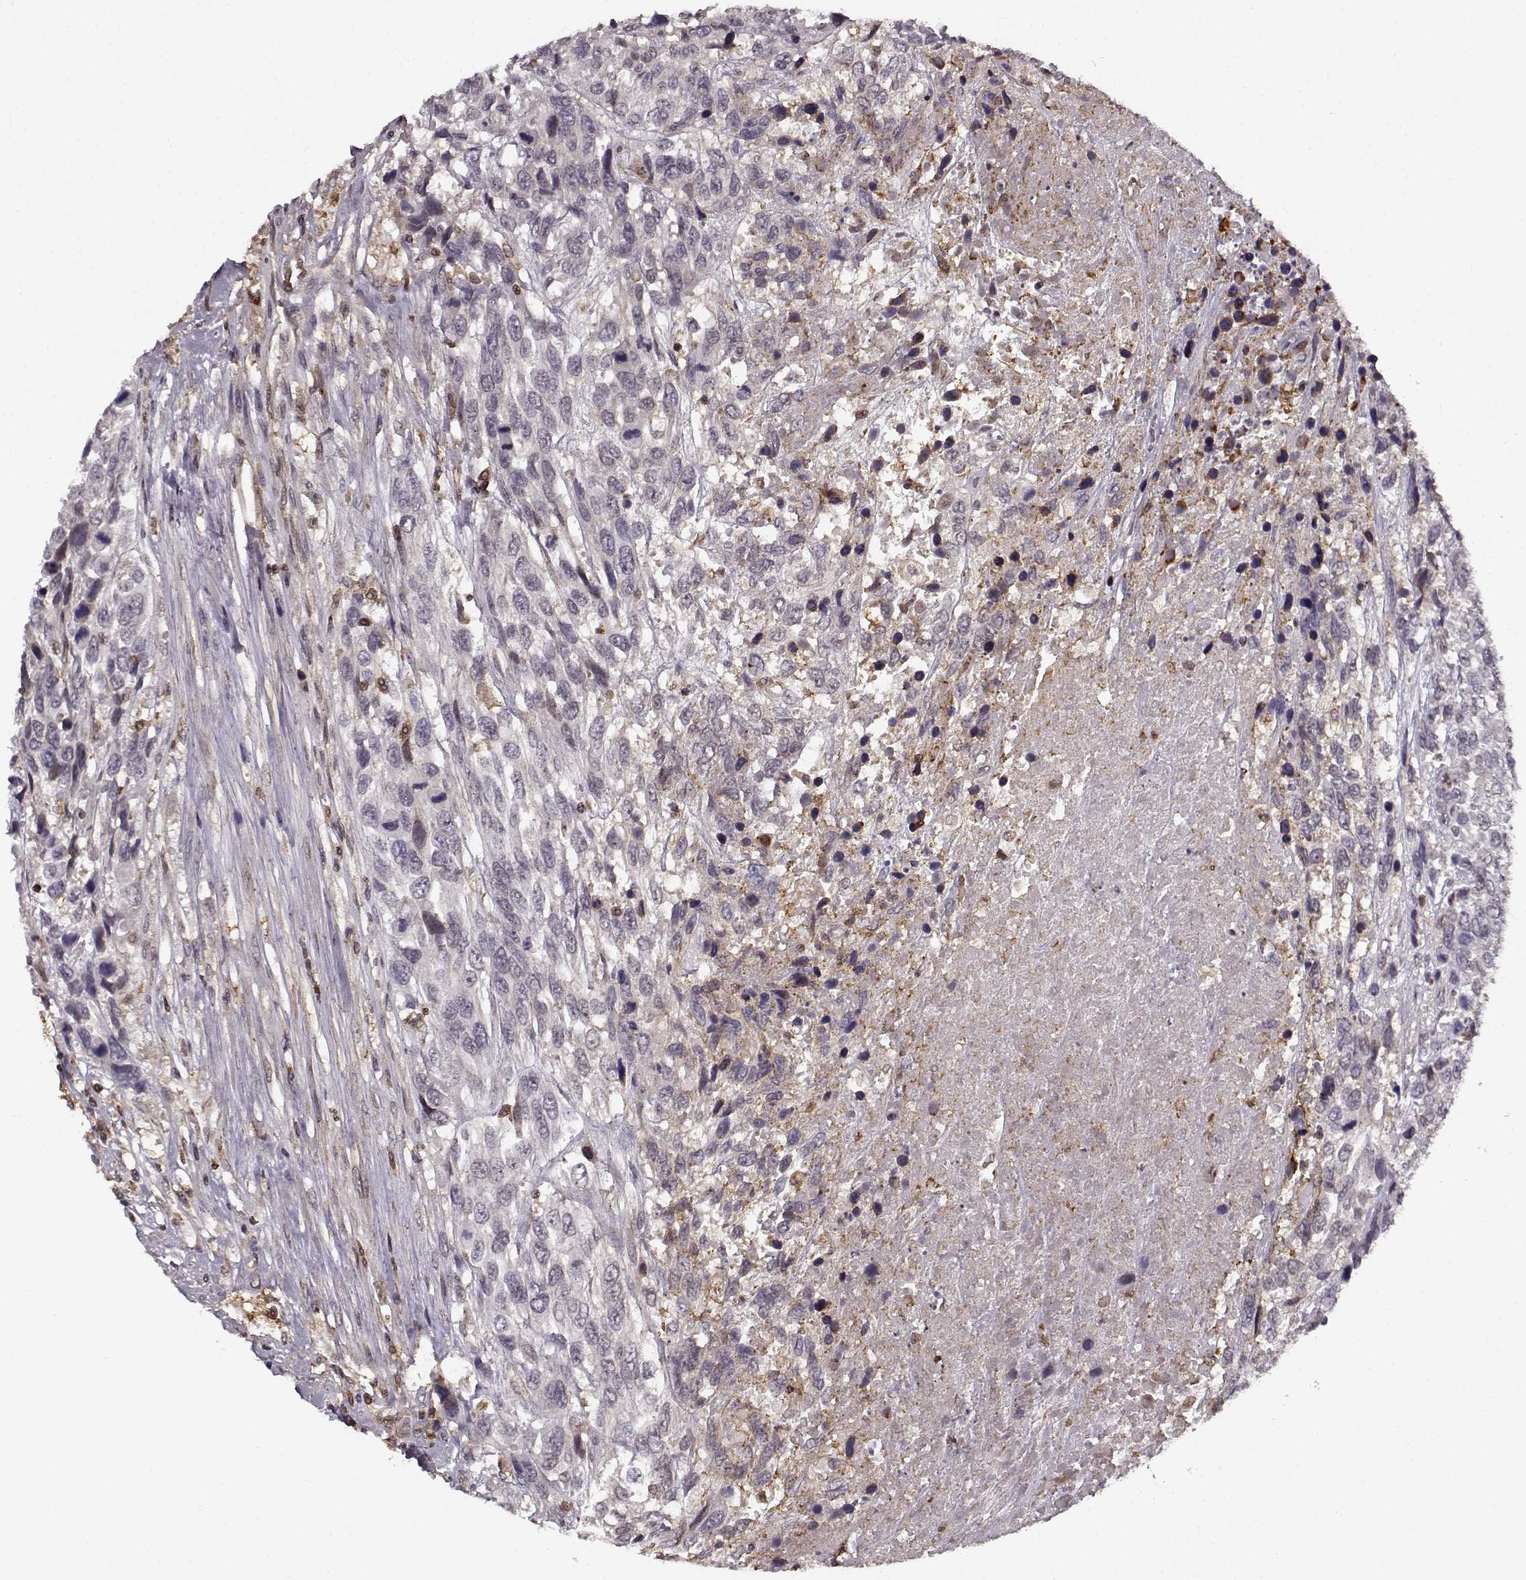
{"staining": {"intensity": "negative", "quantity": "none", "location": "none"}, "tissue": "urothelial cancer", "cell_type": "Tumor cells", "image_type": "cancer", "snomed": [{"axis": "morphology", "description": "Urothelial carcinoma, High grade"}, {"axis": "topography", "description": "Urinary bladder"}], "caption": "This is an immunohistochemistry photomicrograph of urothelial cancer. There is no expression in tumor cells.", "gene": "MFSD1", "patient": {"sex": "female", "age": 70}}